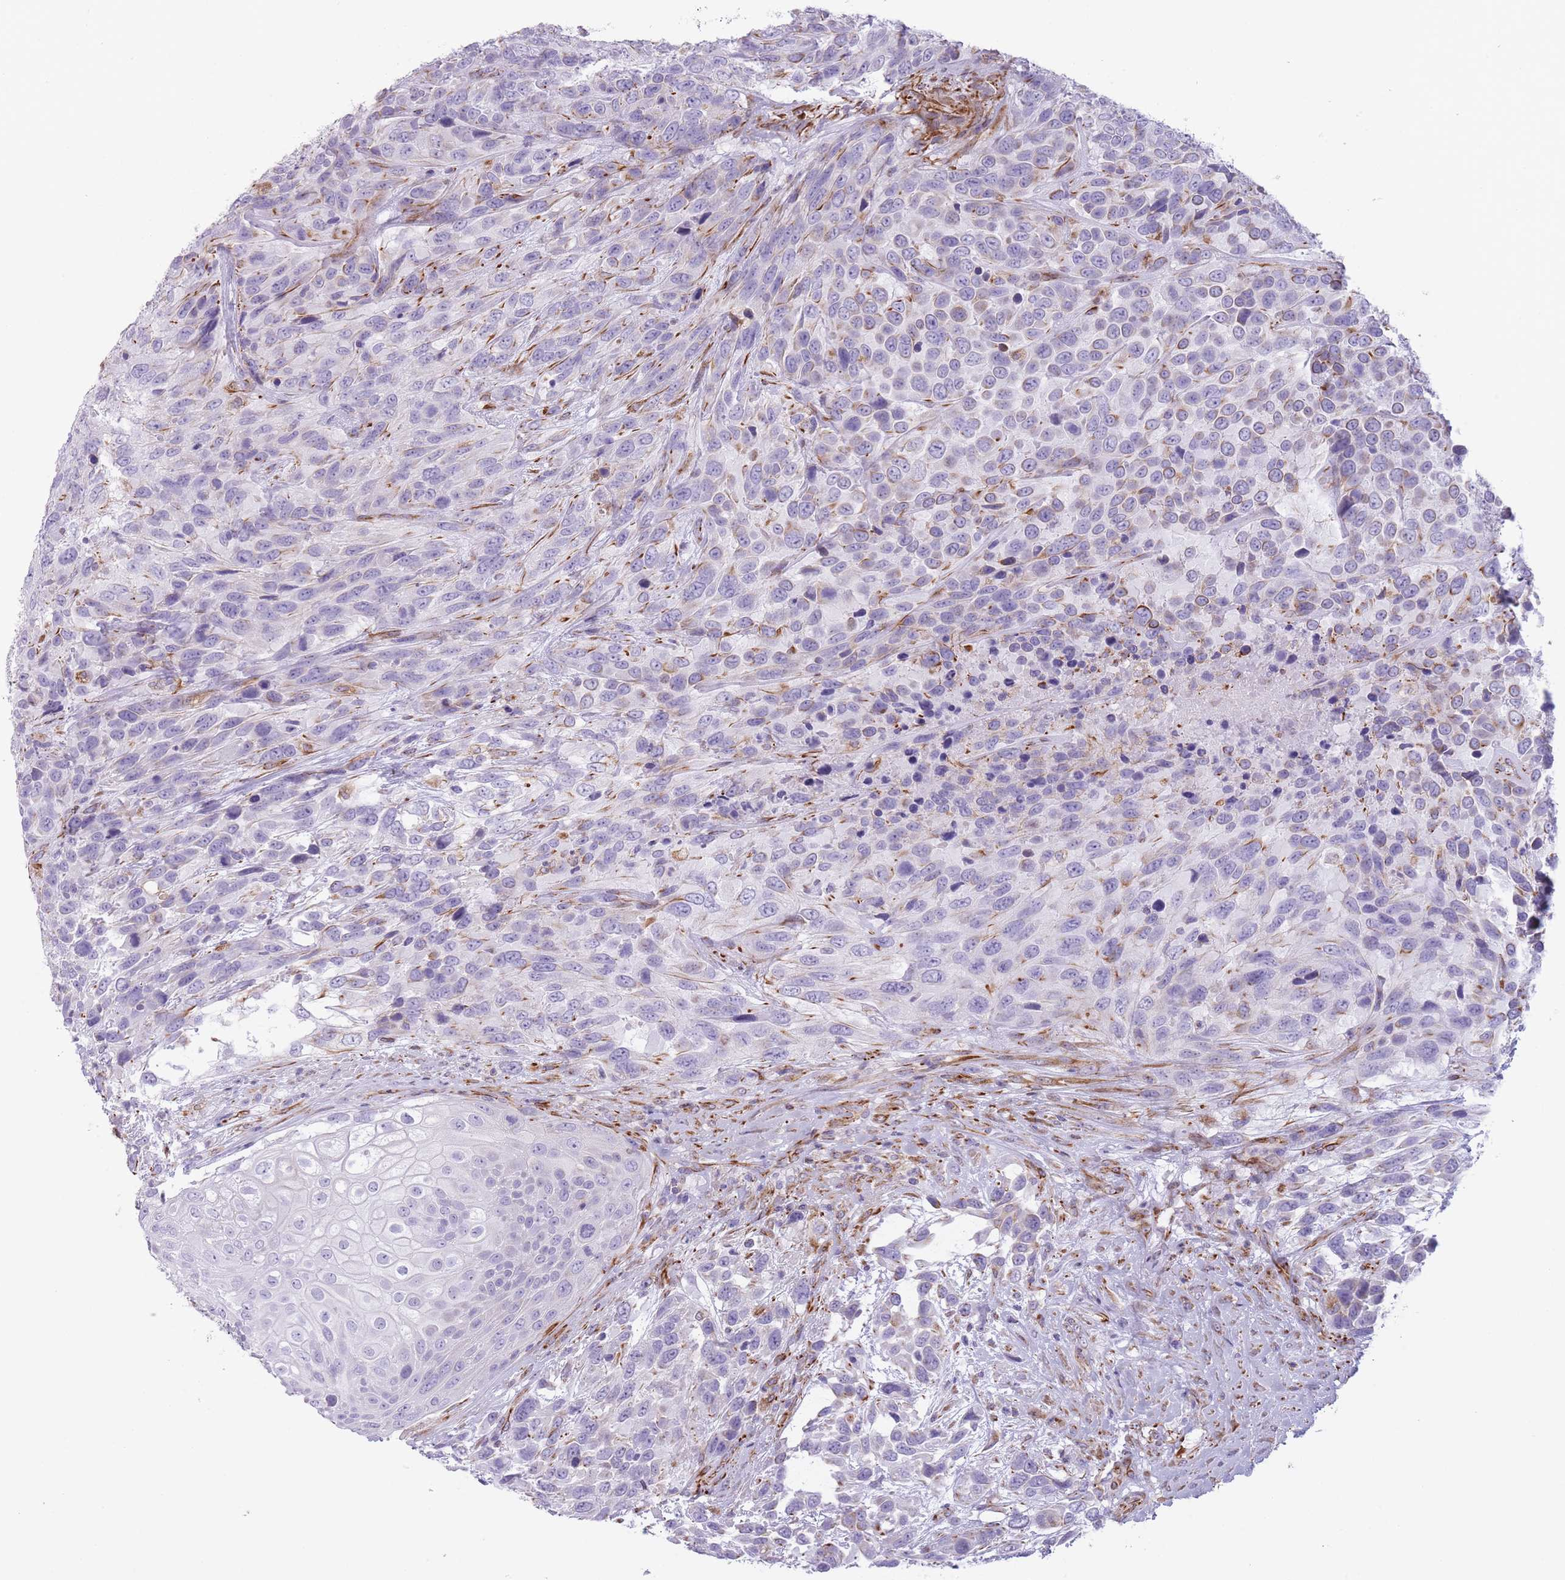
{"staining": {"intensity": "moderate", "quantity": "<25%", "location": "cytoplasmic/membranous"}, "tissue": "urothelial cancer", "cell_type": "Tumor cells", "image_type": "cancer", "snomed": [{"axis": "morphology", "description": "Urothelial carcinoma, High grade"}, {"axis": "topography", "description": "Urinary bladder"}], "caption": "Protein positivity by immunohistochemistry (IHC) displays moderate cytoplasmic/membranous positivity in approximately <25% of tumor cells in urothelial cancer.", "gene": "PTCD1", "patient": {"sex": "female", "age": 70}}